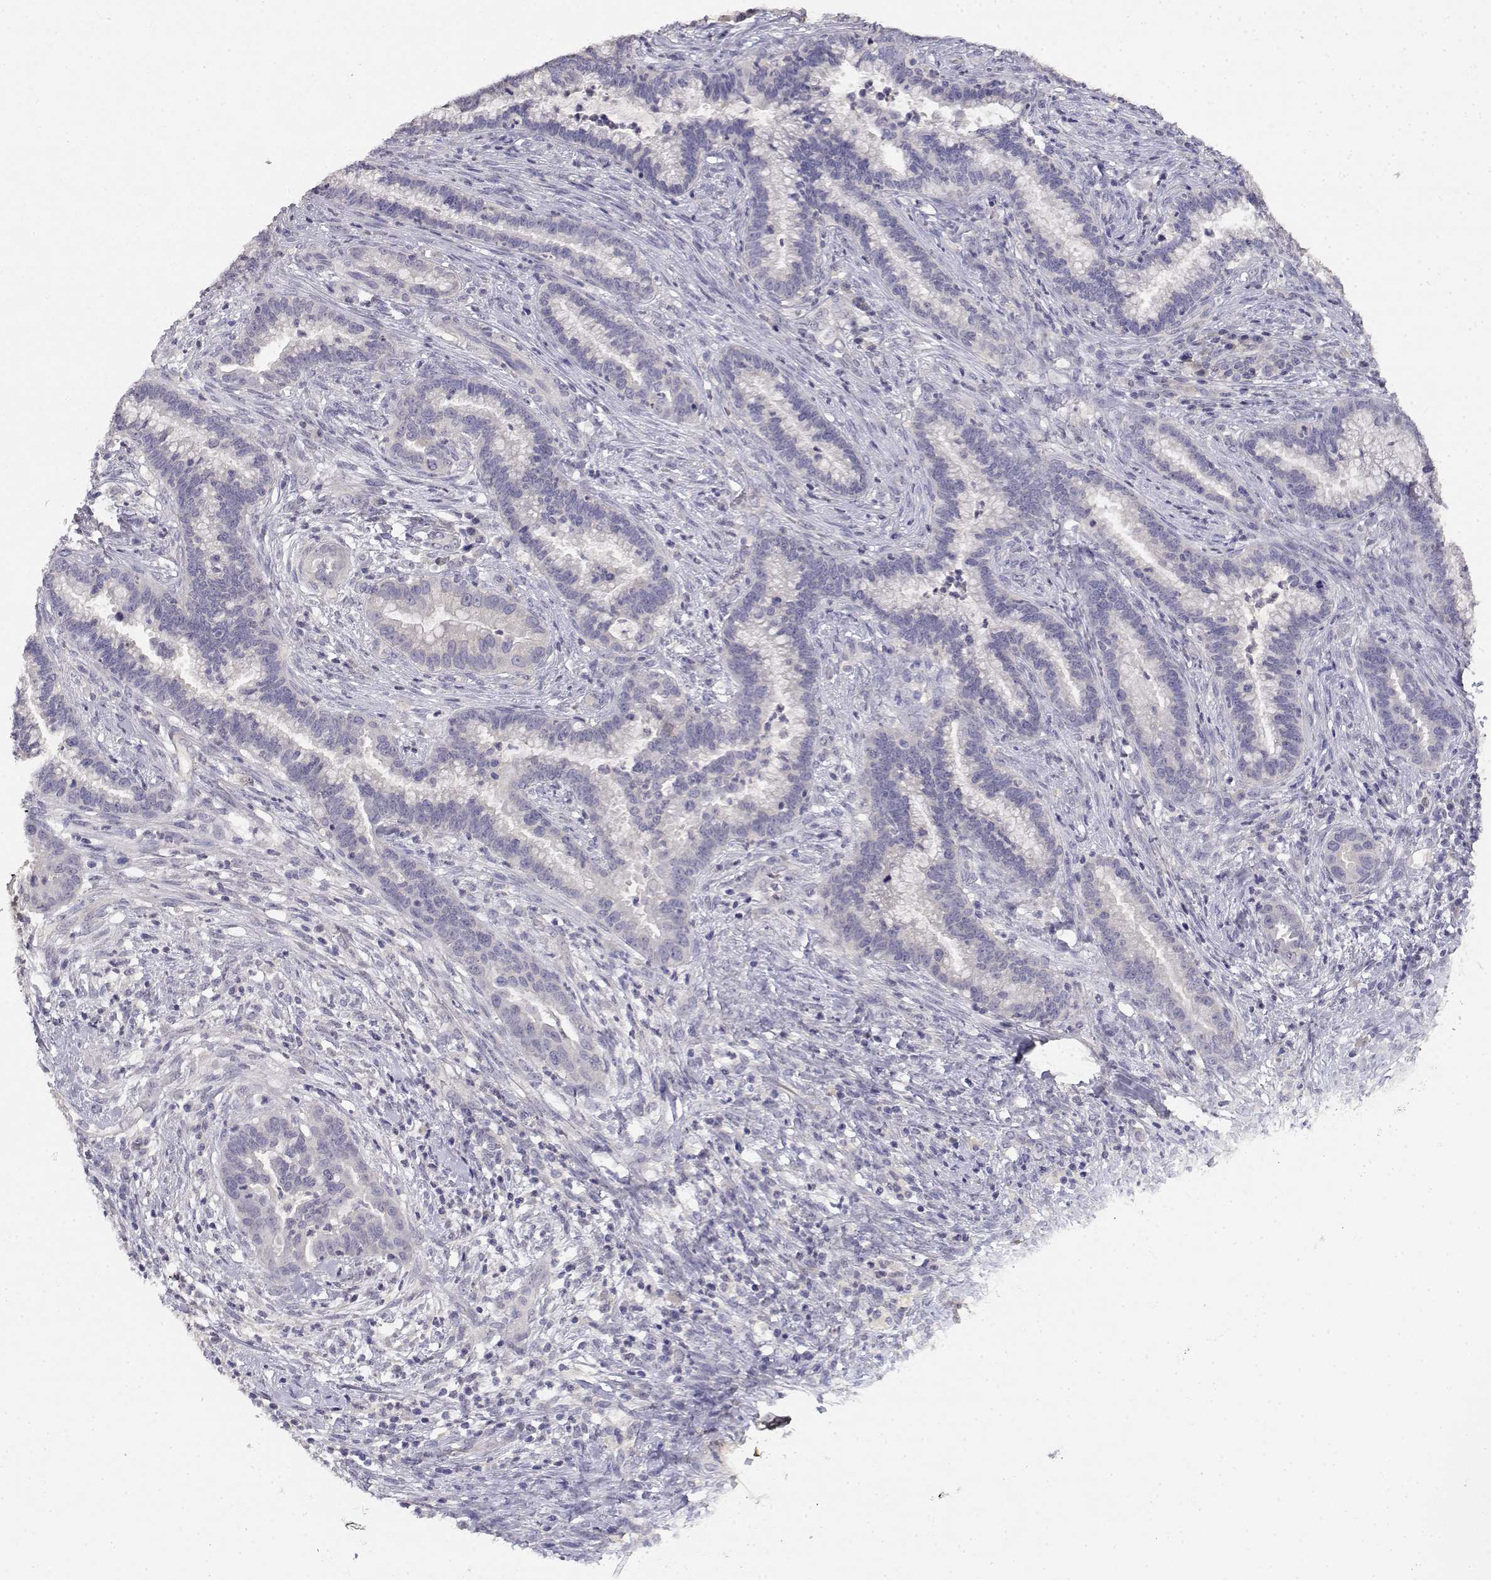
{"staining": {"intensity": "negative", "quantity": "none", "location": "none"}, "tissue": "cervical cancer", "cell_type": "Tumor cells", "image_type": "cancer", "snomed": [{"axis": "morphology", "description": "Adenocarcinoma, NOS"}, {"axis": "topography", "description": "Cervix"}], "caption": "High magnification brightfield microscopy of adenocarcinoma (cervical) stained with DAB (3,3'-diaminobenzidine) (brown) and counterstained with hematoxylin (blue): tumor cells show no significant expression.", "gene": "ADA", "patient": {"sex": "female", "age": 45}}